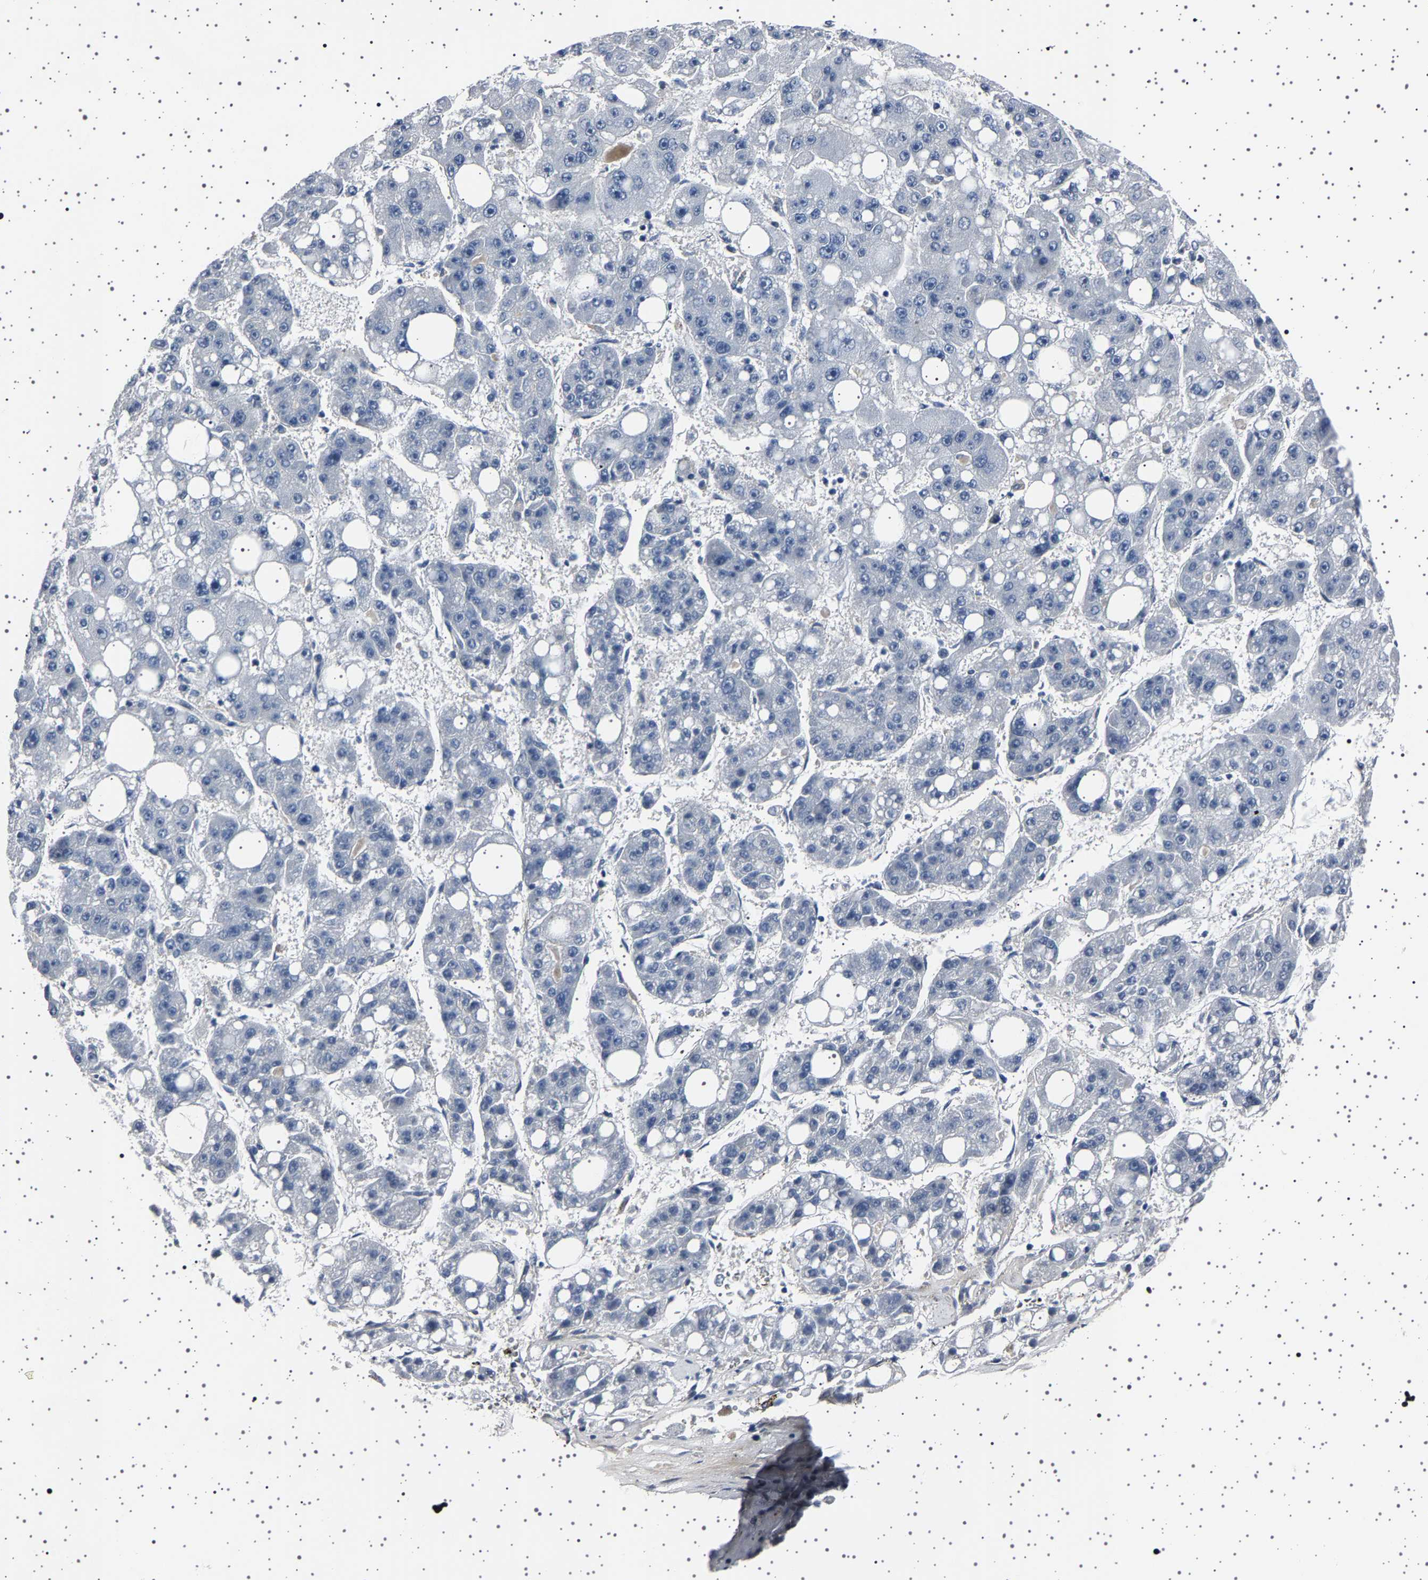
{"staining": {"intensity": "negative", "quantity": "none", "location": "none"}, "tissue": "liver cancer", "cell_type": "Tumor cells", "image_type": "cancer", "snomed": [{"axis": "morphology", "description": "Carcinoma, Hepatocellular, NOS"}, {"axis": "topography", "description": "Liver"}], "caption": "Liver cancer stained for a protein using IHC shows no staining tumor cells.", "gene": "PAK5", "patient": {"sex": "female", "age": 61}}